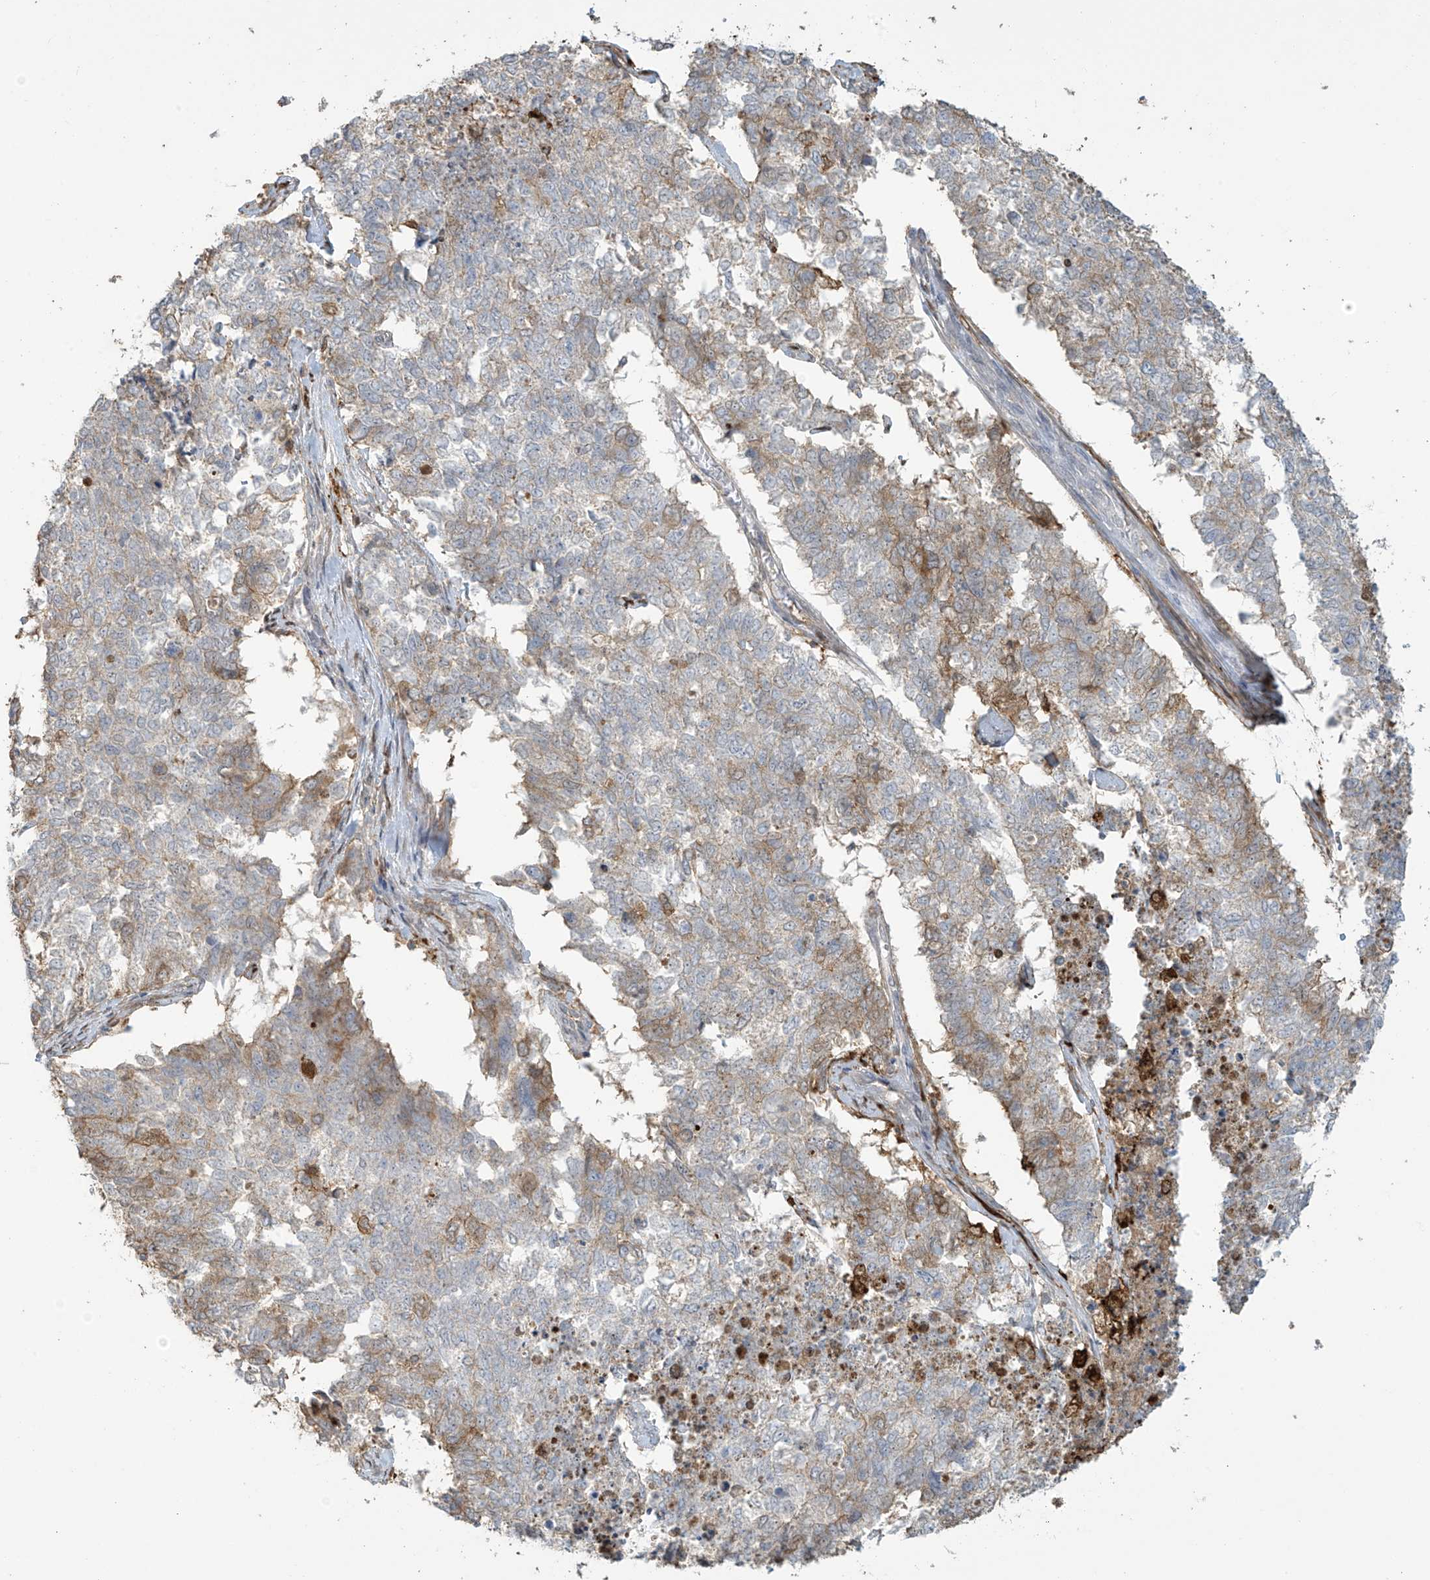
{"staining": {"intensity": "moderate", "quantity": "<25%", "location": "cytoplasmic/membranous"}, "tissue": "cervical cancer", "cell_type": "Tumor cells", "image_type": "cancer", "snomed": [{"axis": "morphology", "description": "Squamous cell carcinoma, NOS"}, {"axis": "topography", "description": "Cervix"}], "caption": "Immunohistochemistry (IHC) (DAB (3,3'-diaminobenzidine)) staining of human cervical cancer reveals moderate cytoplasmic/membranous protein staining in approximately <25% of tumor cells. (DAB IHC, brown staining for protein, blue staining for nuclei).", "gene": "TAGAP", "patient": {"sex": "female", "age": 63}}